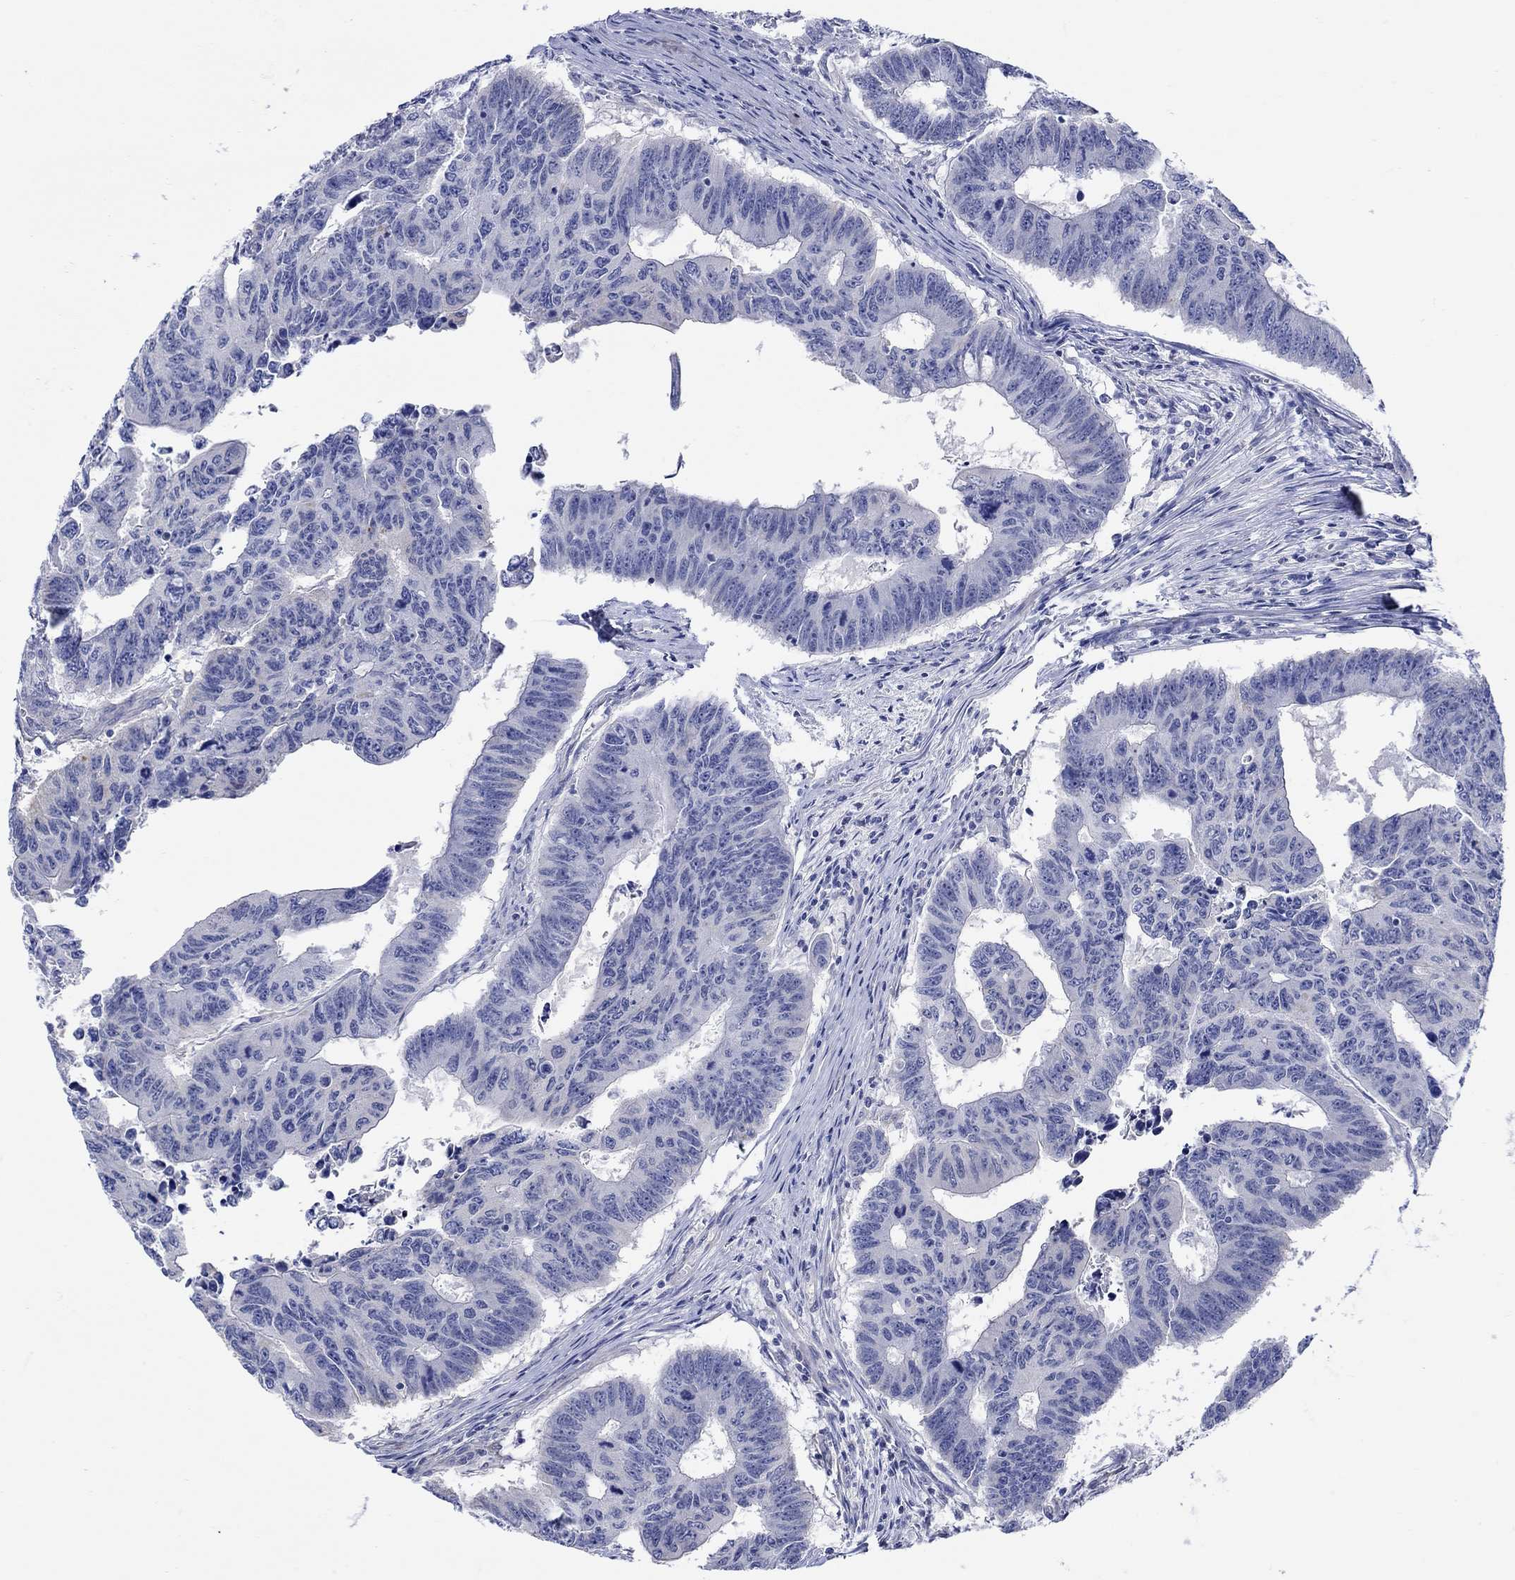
{"staining": {"intensity": "negative", "quantity": "none", "location": "none"}, "tissue": "colorectal cancer", "cell_type": "Tumor cells", "image_type": "cancer", "snomed": [{"axis": "morphology", "description": "Adenocarcinoma, NOS"}, {"axis": "topography", "description": "Appendix"}, {"axis": "topography", "description": "Colon"}, {"axis": "topography", "description": "Cecum"}, {"axis": "topography", "description": "Colon asc"}], "caption": "An IHC micrograph of colorectal cancer is shown. There is no staining in tumor cells of colorectal cancer.", "gene": "KRT222", "patient": {"sex": "female", "age": 85}}